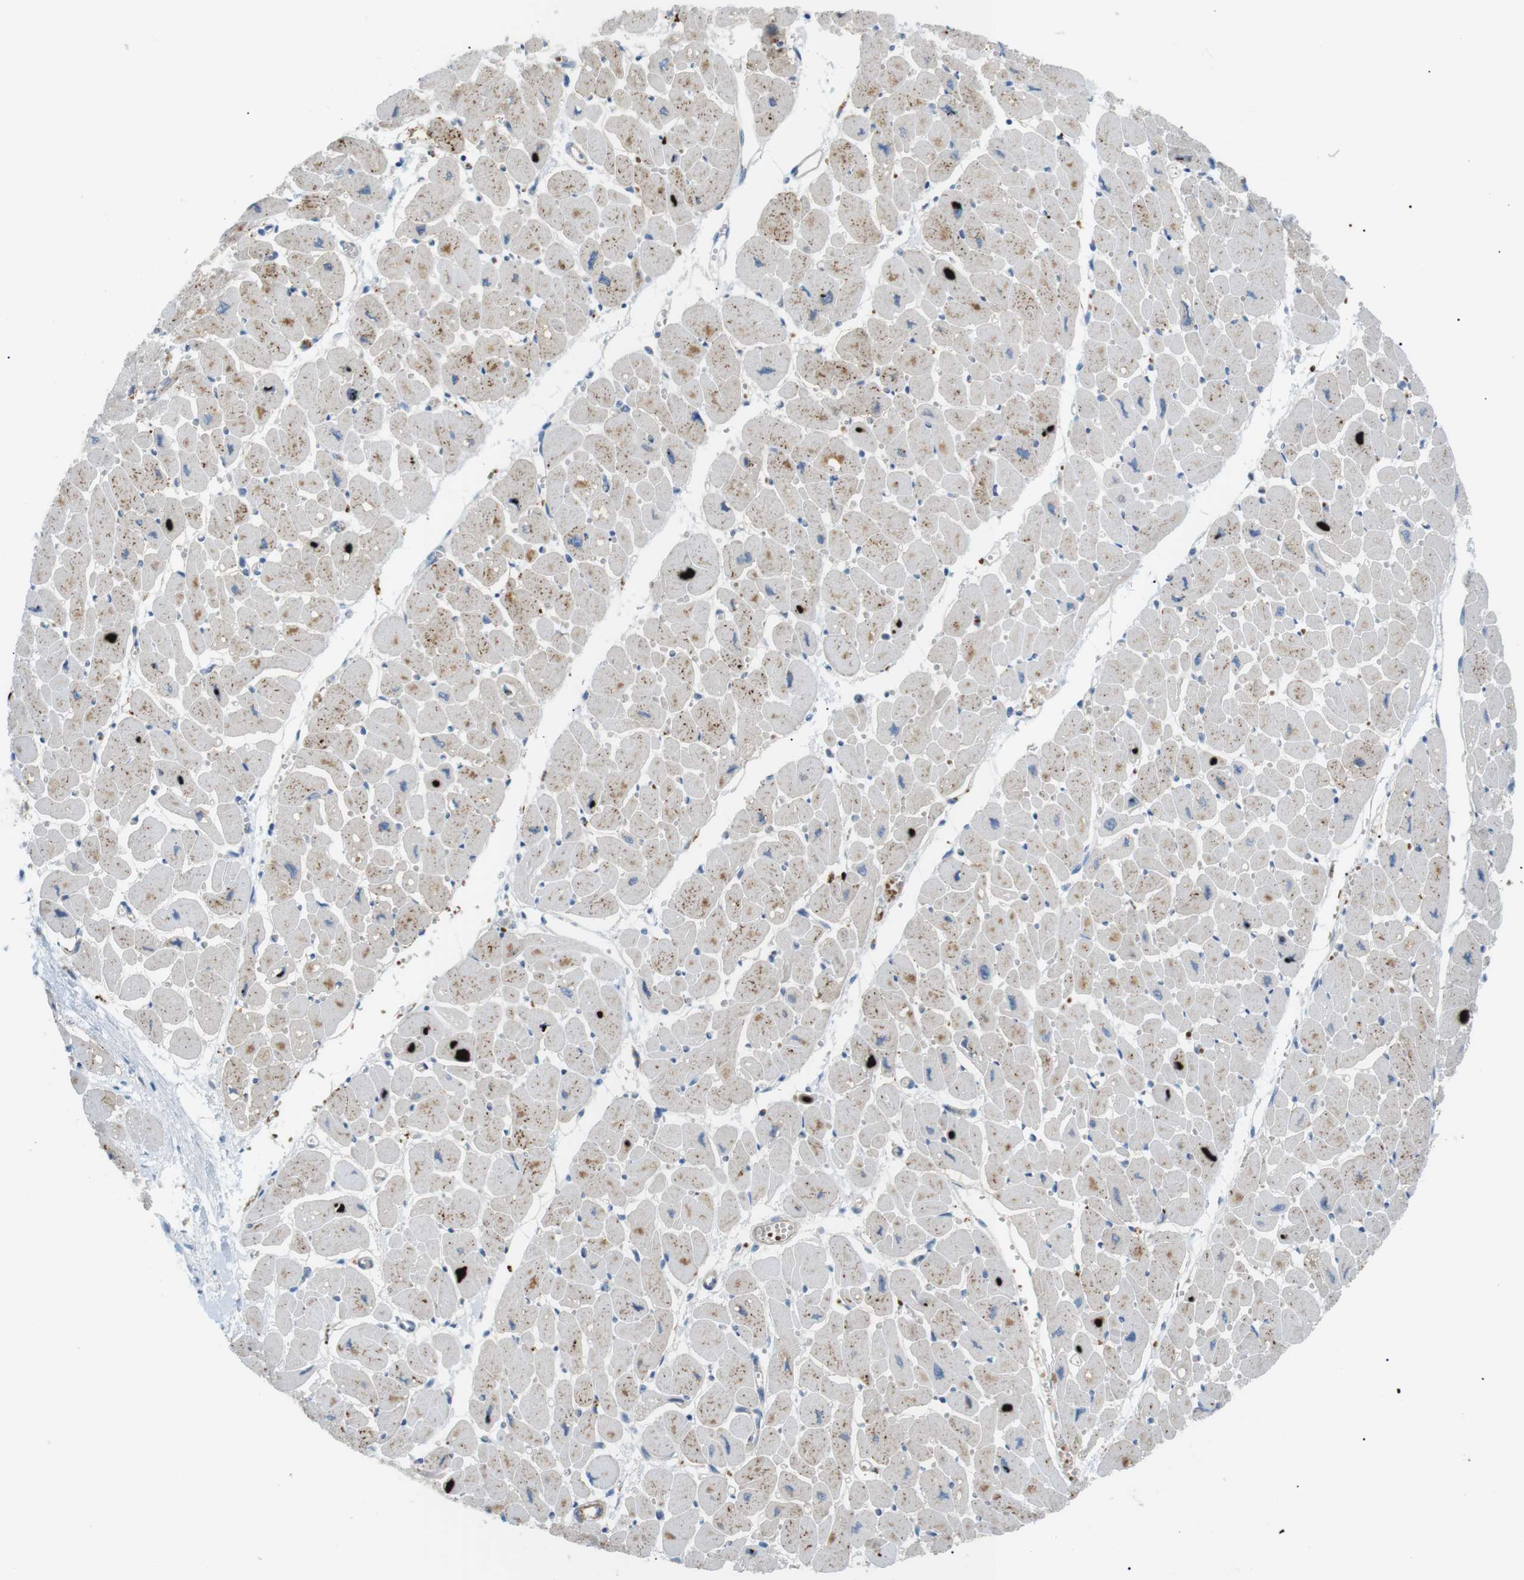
{"staining": {"intensity": "moderate", "quantity": "25%-75%", "location": "cytoplasmic/membranous"}, "tissue": "heart muscle", "cell_type": "Cardiomyocytes", "image_type": "normal", "snomed": [{"axis": "morphology", "description": "Normal tissue, NOS"}, {"axis": "topography", "description": "Heart"}], "caption": "A histopathology image of human heart muscle stained for a protein exhibits moderate cytoplasmic/membranous brown staining in cardiomyocytes. The protein is stained brown, and the nuclei are stained in blue (DAB (3,3'-diaminobenzidine) IHC with brightfield microscopy, high magnification).", "gene": "B4GALNT2", "patient": {"sex": "female", "age": 54}}